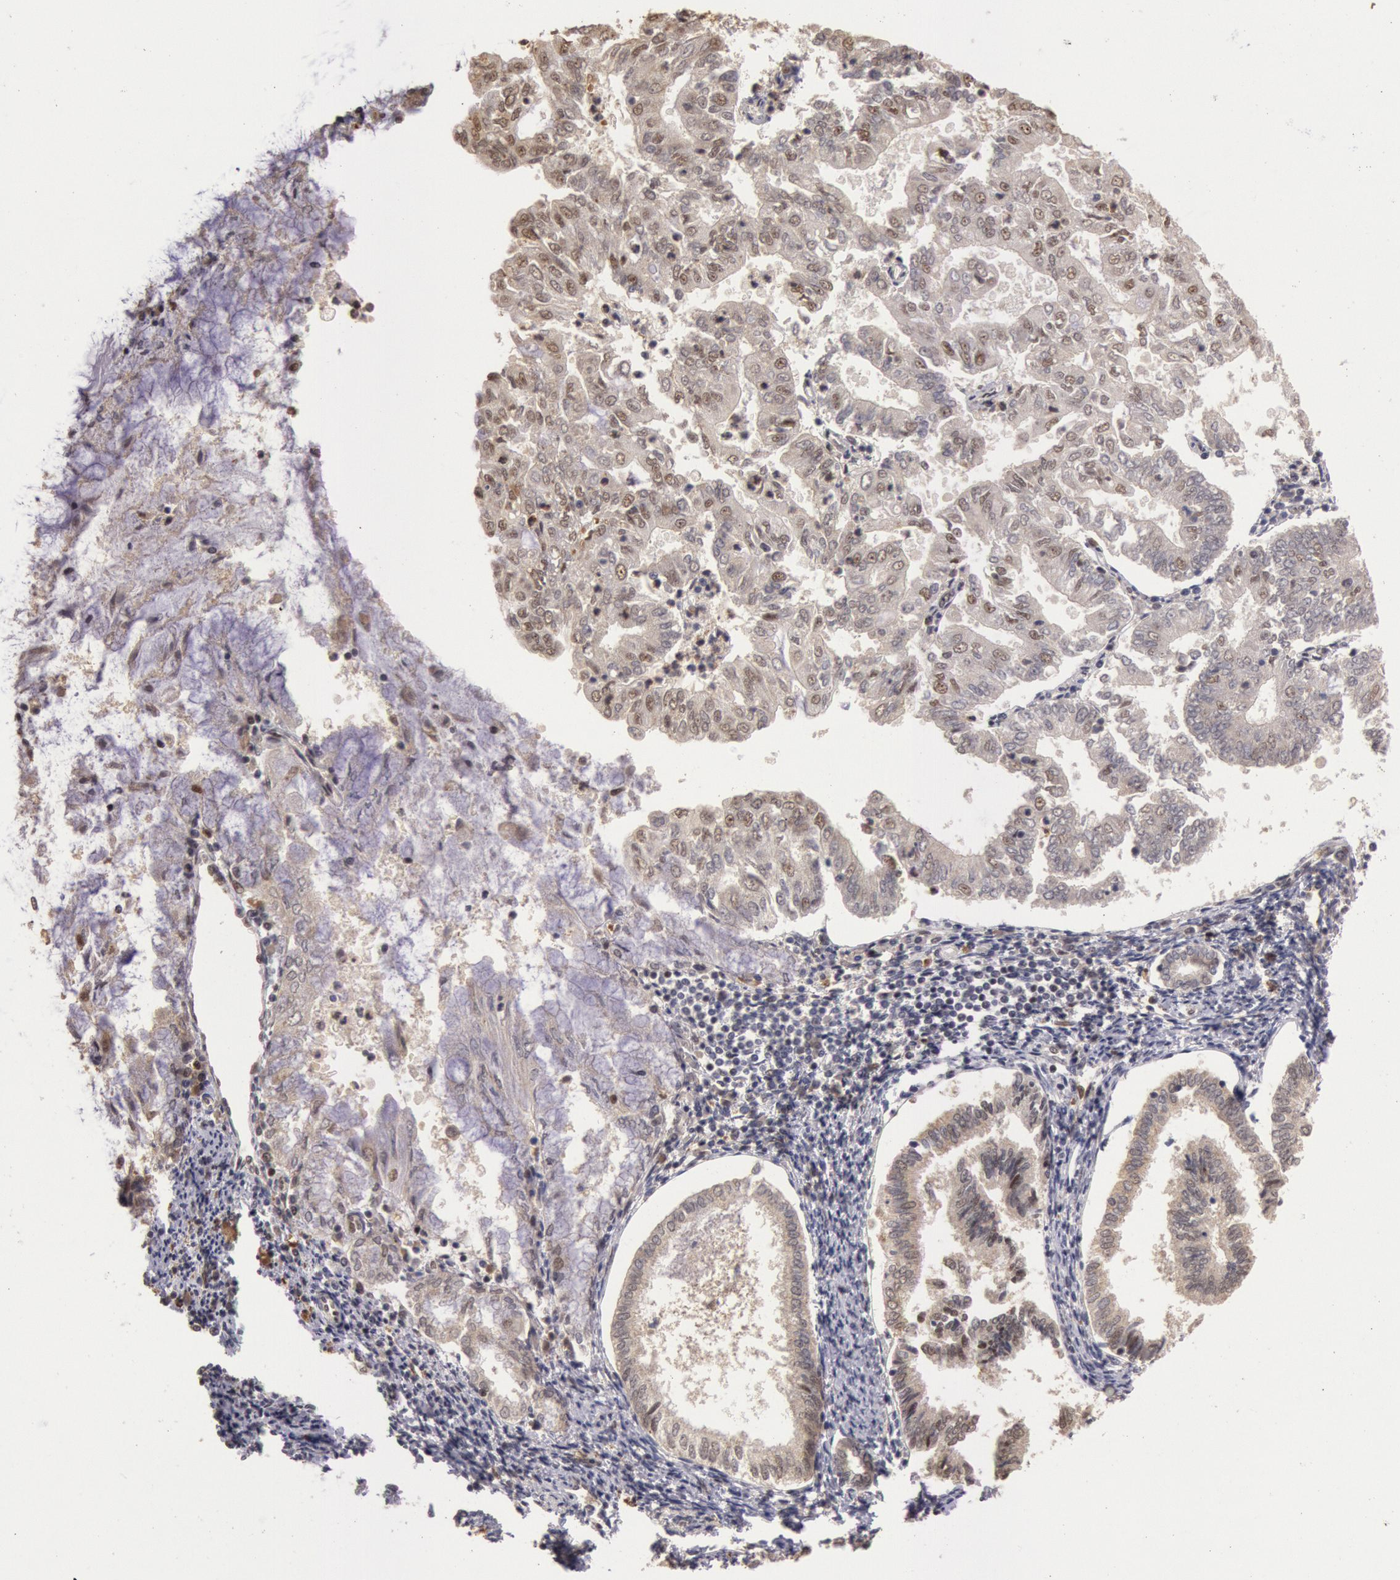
{"staining": {"intensity": "weak", "quantity": ">75%", "location": "nuclear"}, "tissue": "endometrial cancer", "cell_type": "Tumor cells", "image_type": "cancer", "snomed": [{"axis": "morphology", "description": "Adenocarcinoma, NOS"}, {"axis": "topography", "description": "Endometrium"}], "caption": "A brown stain labels weak nuclear expression of a protein in human endometrial cancer tumor cells.", "gene": "LIG4", "patient": {"sex": "female", "age": 79}}